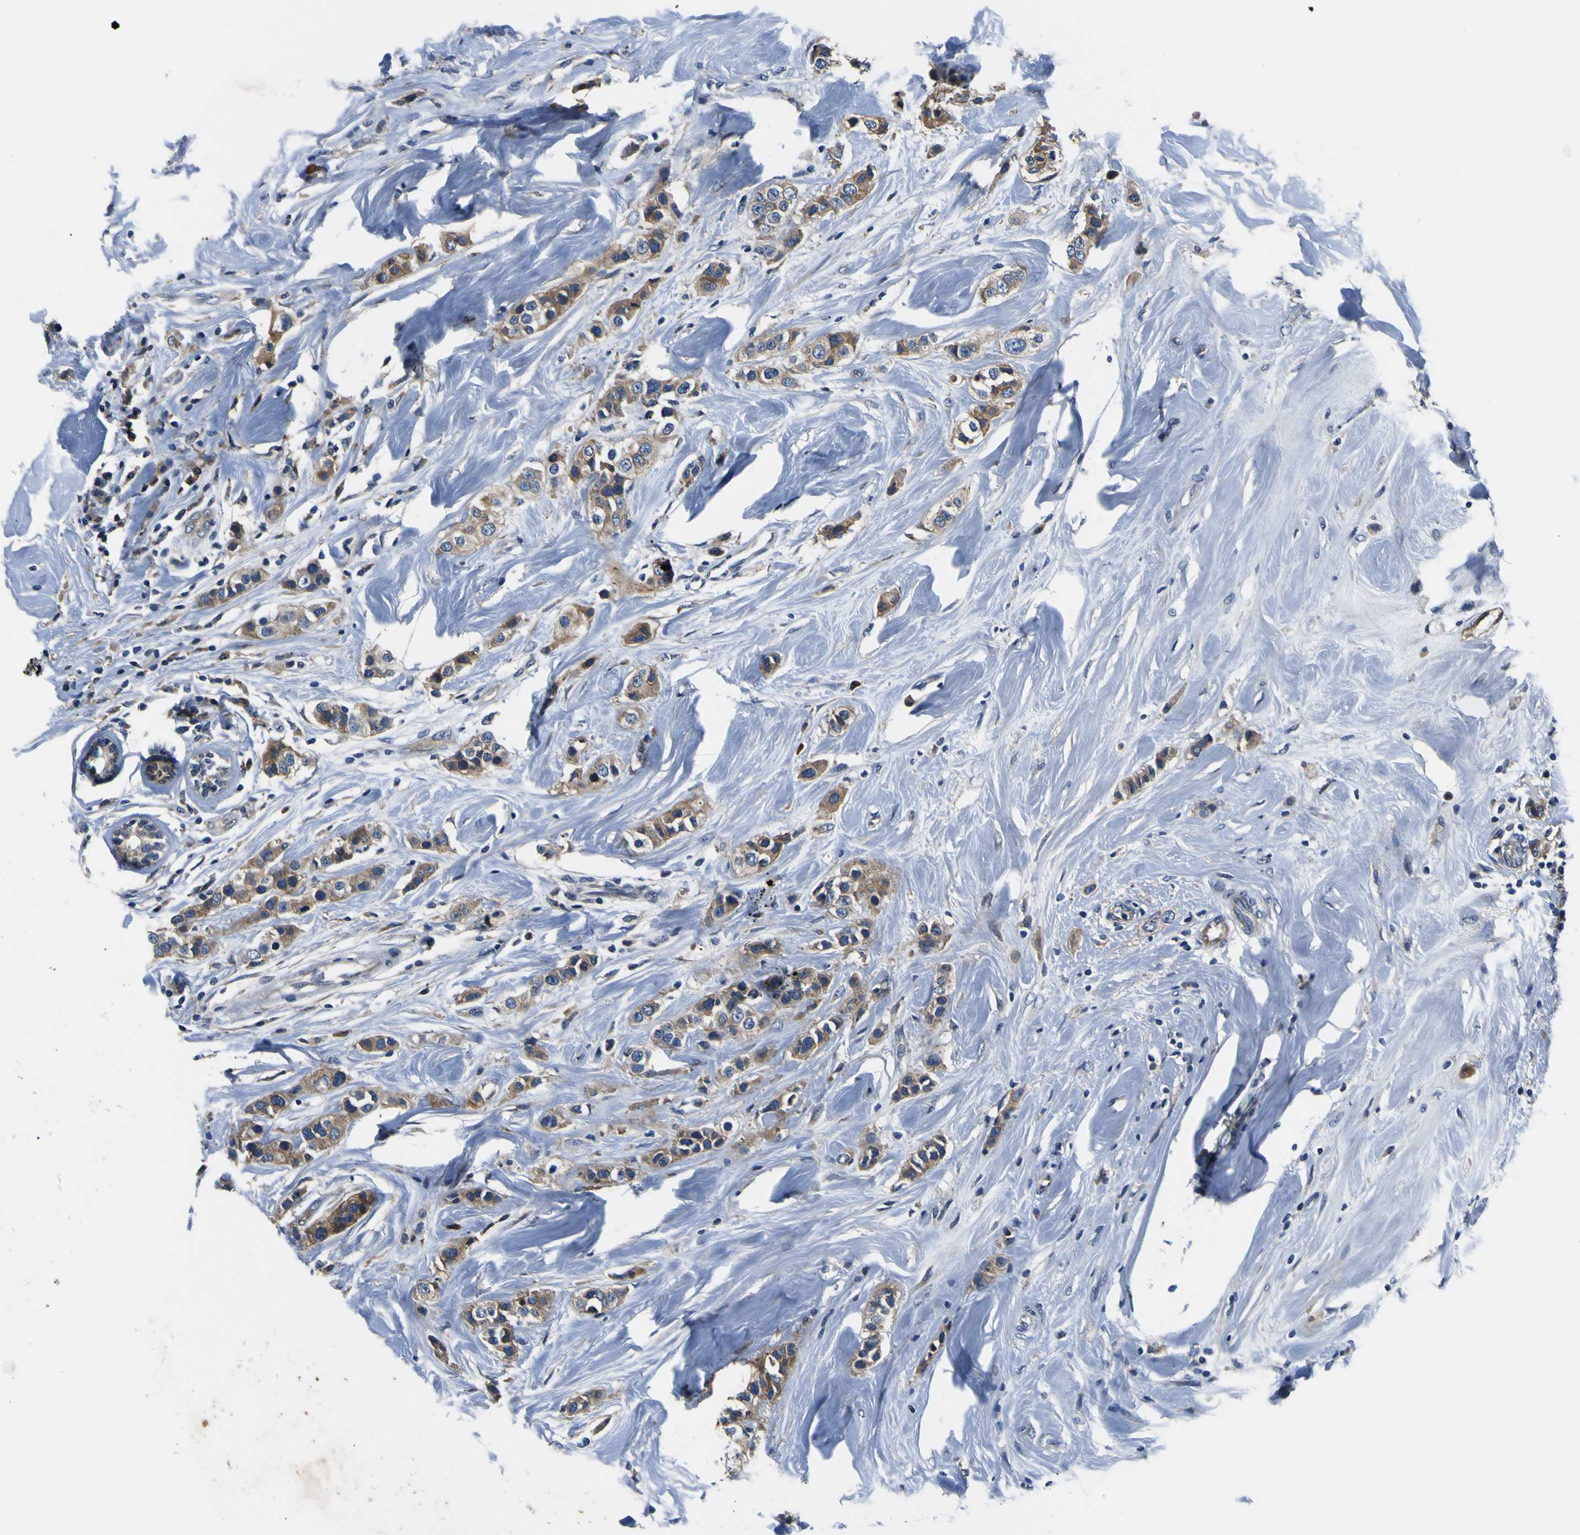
{"staining": {"intensity": "moderate", "quantity": ">75%", "location": "cytoplasmic/membranous"}, "tissue": "breast cancer", "cell_type": "Tumor cells", "image_type": "cancer", "snomed": [{"axis": "morphology", "description": "Normal tissue, NOS"}, {"axis": "morphology", "description": "Duct carcinoma"}, {"axis": "topography", "description": "Breast"}], "caption": "The histopathology image shows immunohistochemical staining of intraductal carcinoma (breast). There is moderate cytoplasmic/membranous positivity is seen in about >75% of tumor cells. The protein is stained brown, and the nuclei are stained in blue (DAB (3,3'-diaminobenzidine) IHC with brightfield microscopy, high magnification).", "gene": "EPHB4", "patient": {"sex": "female", "age": 50}}